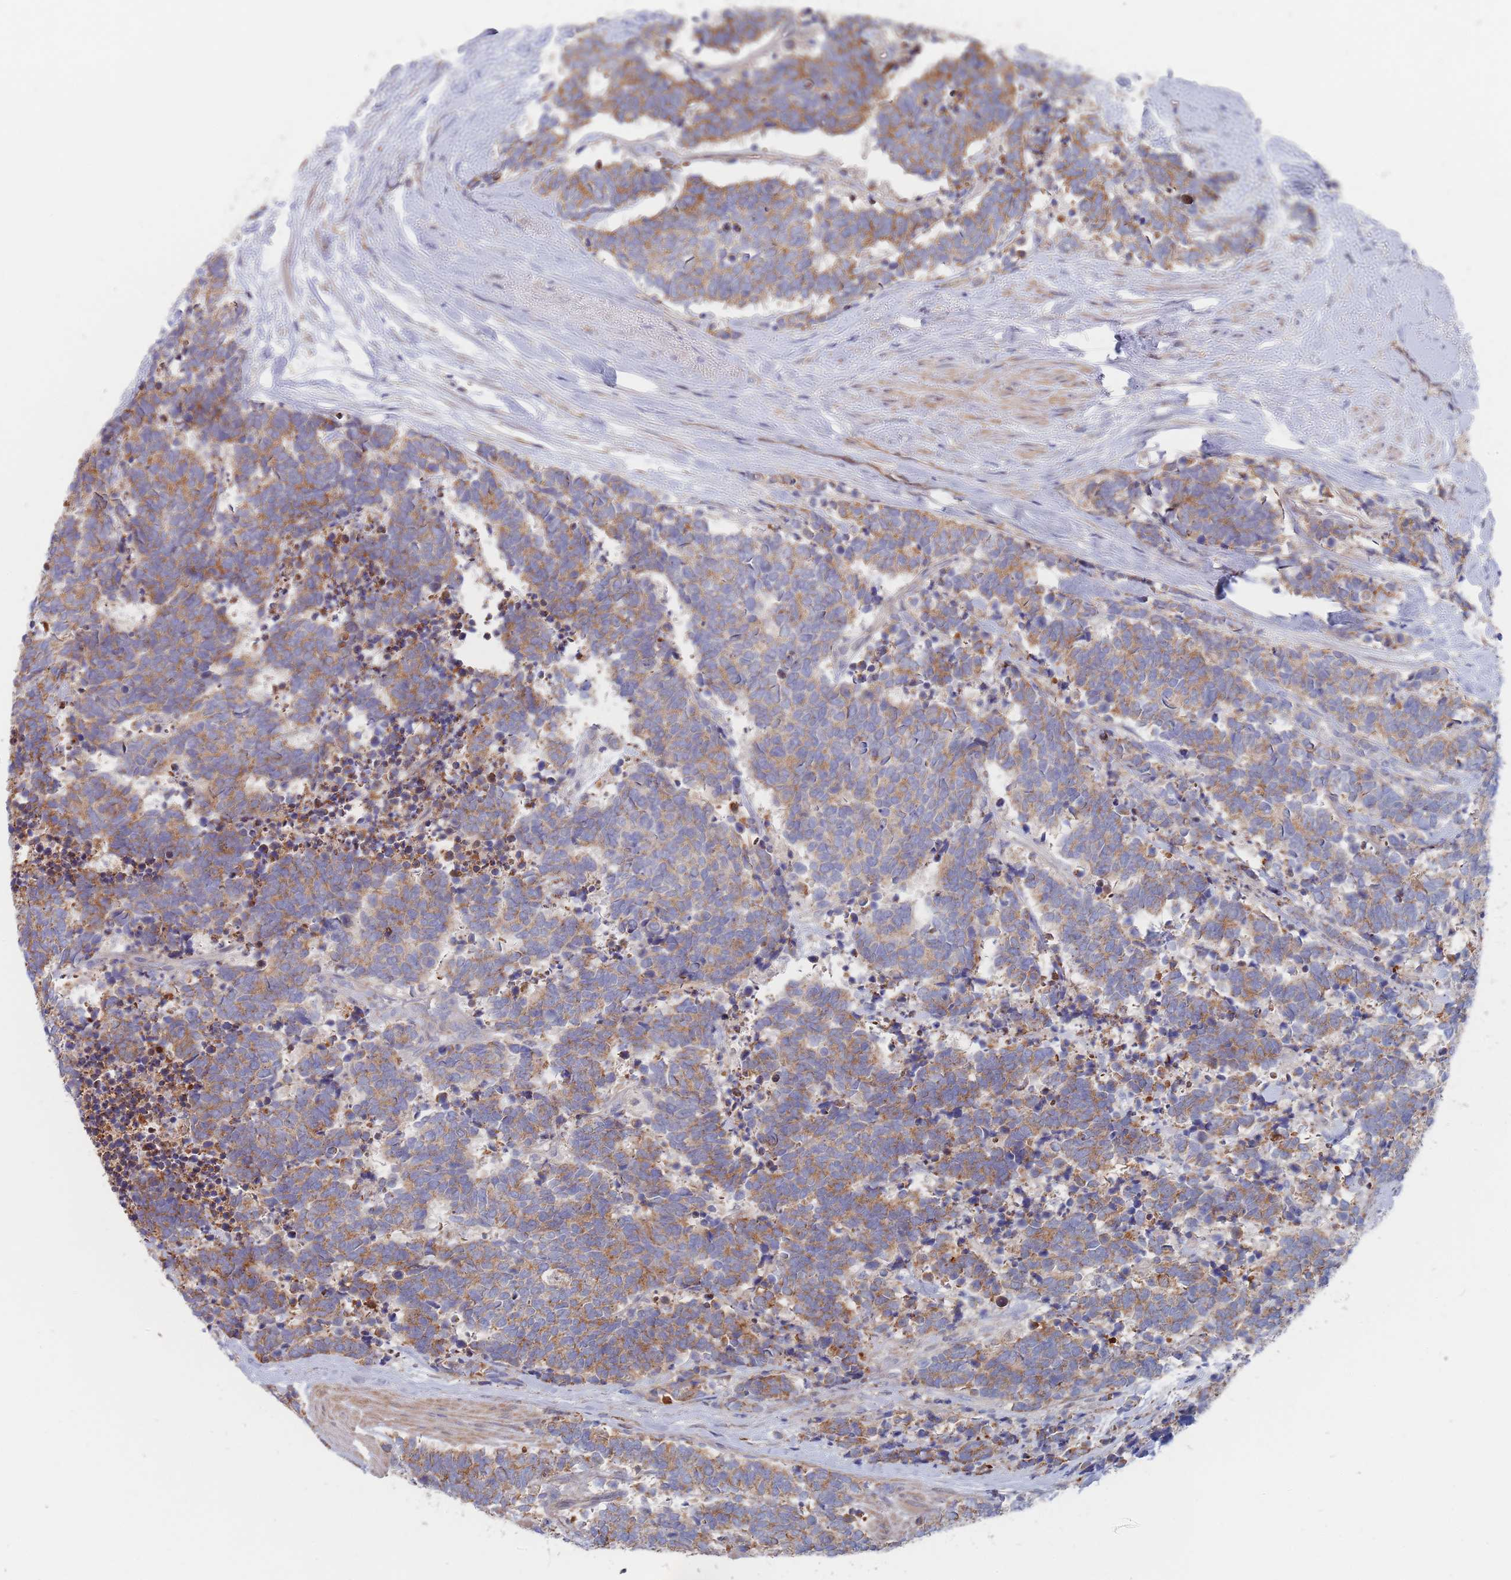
{"staining": {"intensity": "moderate", "quantity": ">75%", "location": "cytoplasmic/membranous"}, "tissue": "carcinoid", "cell_type": "Tumor cells", "image_type": "cancer", "snomed": [{"axis": "morphology", "description": "Carcinoma, NOS"}, {"axis": "morphology", "description": "Carcinoid, malignant, NOS"}, {"axis": "topography", "description": "Prostate"}], "caption": "The histopathology image displays a brown stain indicating the presence of a protein in the cytoplasmic/membranous of tumor cells in malignant carcinoid.", "gene": "G6PC1", "patient": {"sex": "male", "age": 57}}